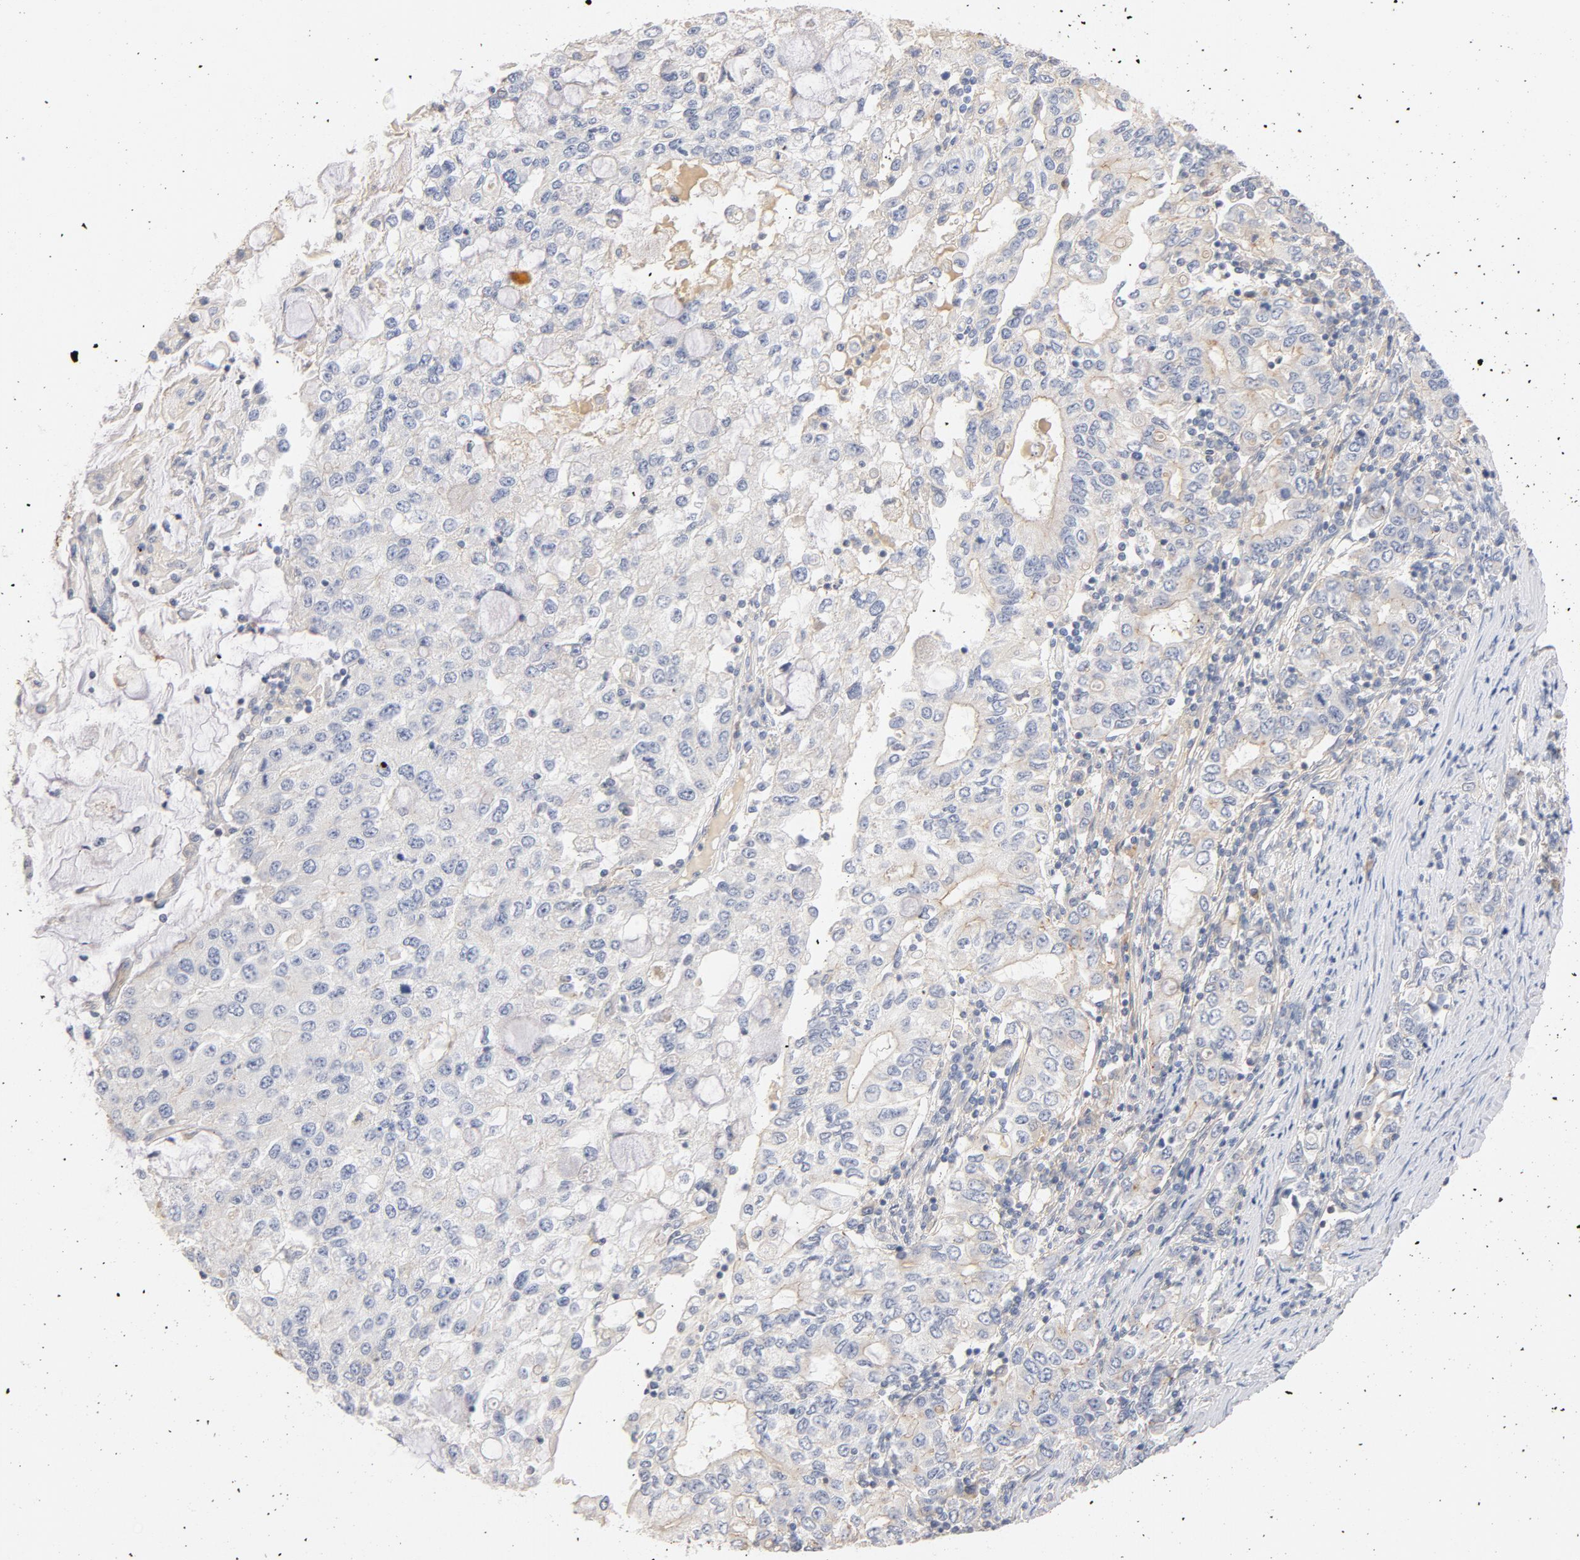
{"staining": {"intensity": "weak", "quantity": "25%-75%", "location": "cytoplasmic/membranous"}, "tissue": "stomach cancer", "cell_type": "Tumor cells", "image_type": "cancer", "snomed": [{"axis": "morphology", "description": "Adenocarcinoma, NOS"}, {"axis": "topography", "description": "Stomach, lower"}], "caption": "Immunohistochemistry (DAB (3,3'-diaminobenzidine)) staining of human stomach adenocarcinoma demonstrates weak cytoplasmic/membranous protein staining in approximately 25%-75% of tumor cells.", "gene": "STRN3", "patient": {"sex": "female", "age": 72}}